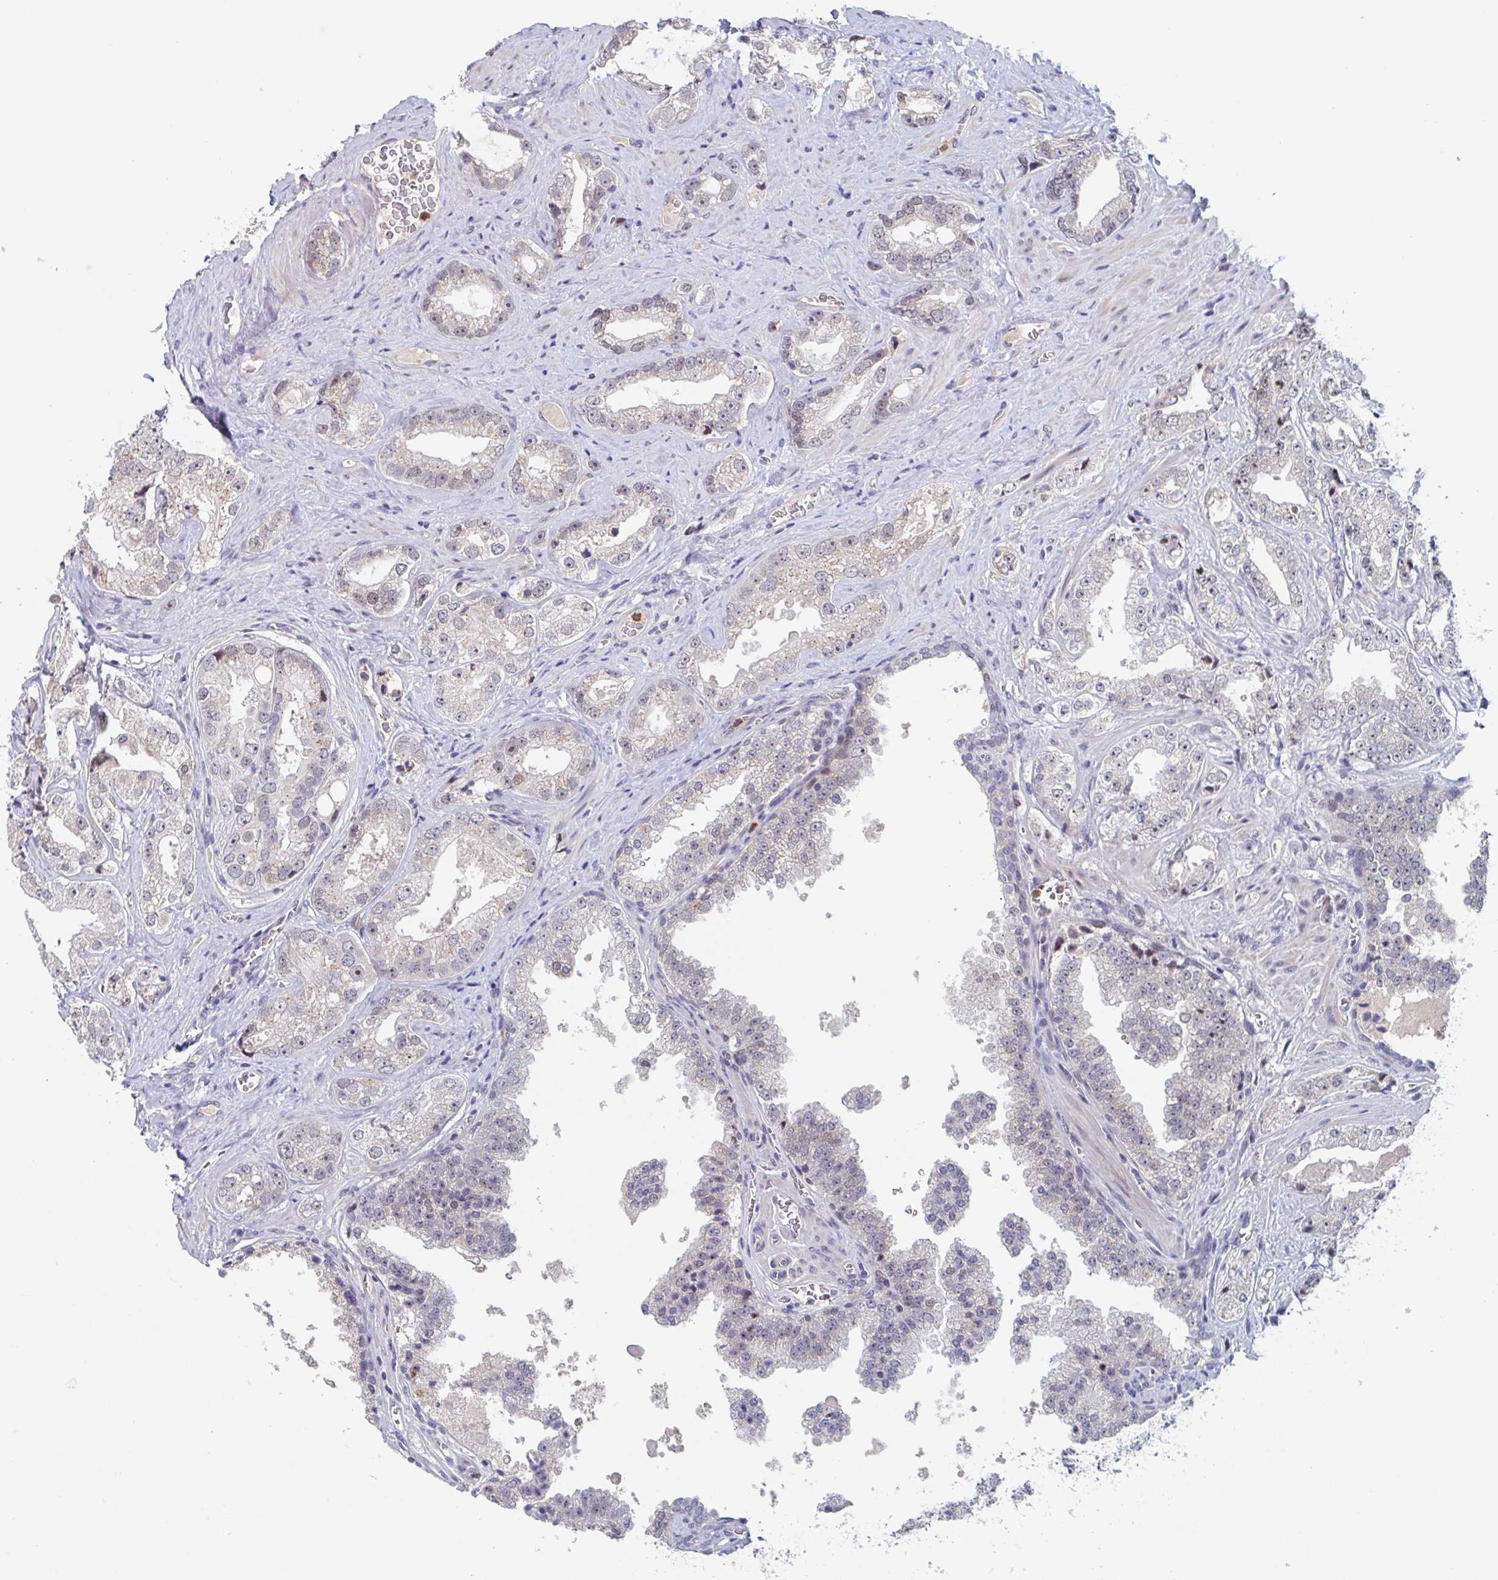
{"staining": {"intensity": "weak", "quantity": "<25%", "location": "cytoplasmic/membranous"}, "tissue": "prostate cancer", "cell_type": "Tumor cells", "image_type": "cancer", "snomed": [{"axis": "morphology", "description": "Adenocarcinoma, High grade"}, {"axis": "topography", "description": "Prostate"}], "caption": "A high-resolution photomicrograph shows immunohistochemistry staining of high-grade adenocarcinoma (prostate), which reveals no significant expression in tumor cells. The staining is performed using DAB brown chromogen with nuclei counter-stained in using hematoxylin.", "gene": "RNF212", "patient": {"sex": "male", "age": 67}}